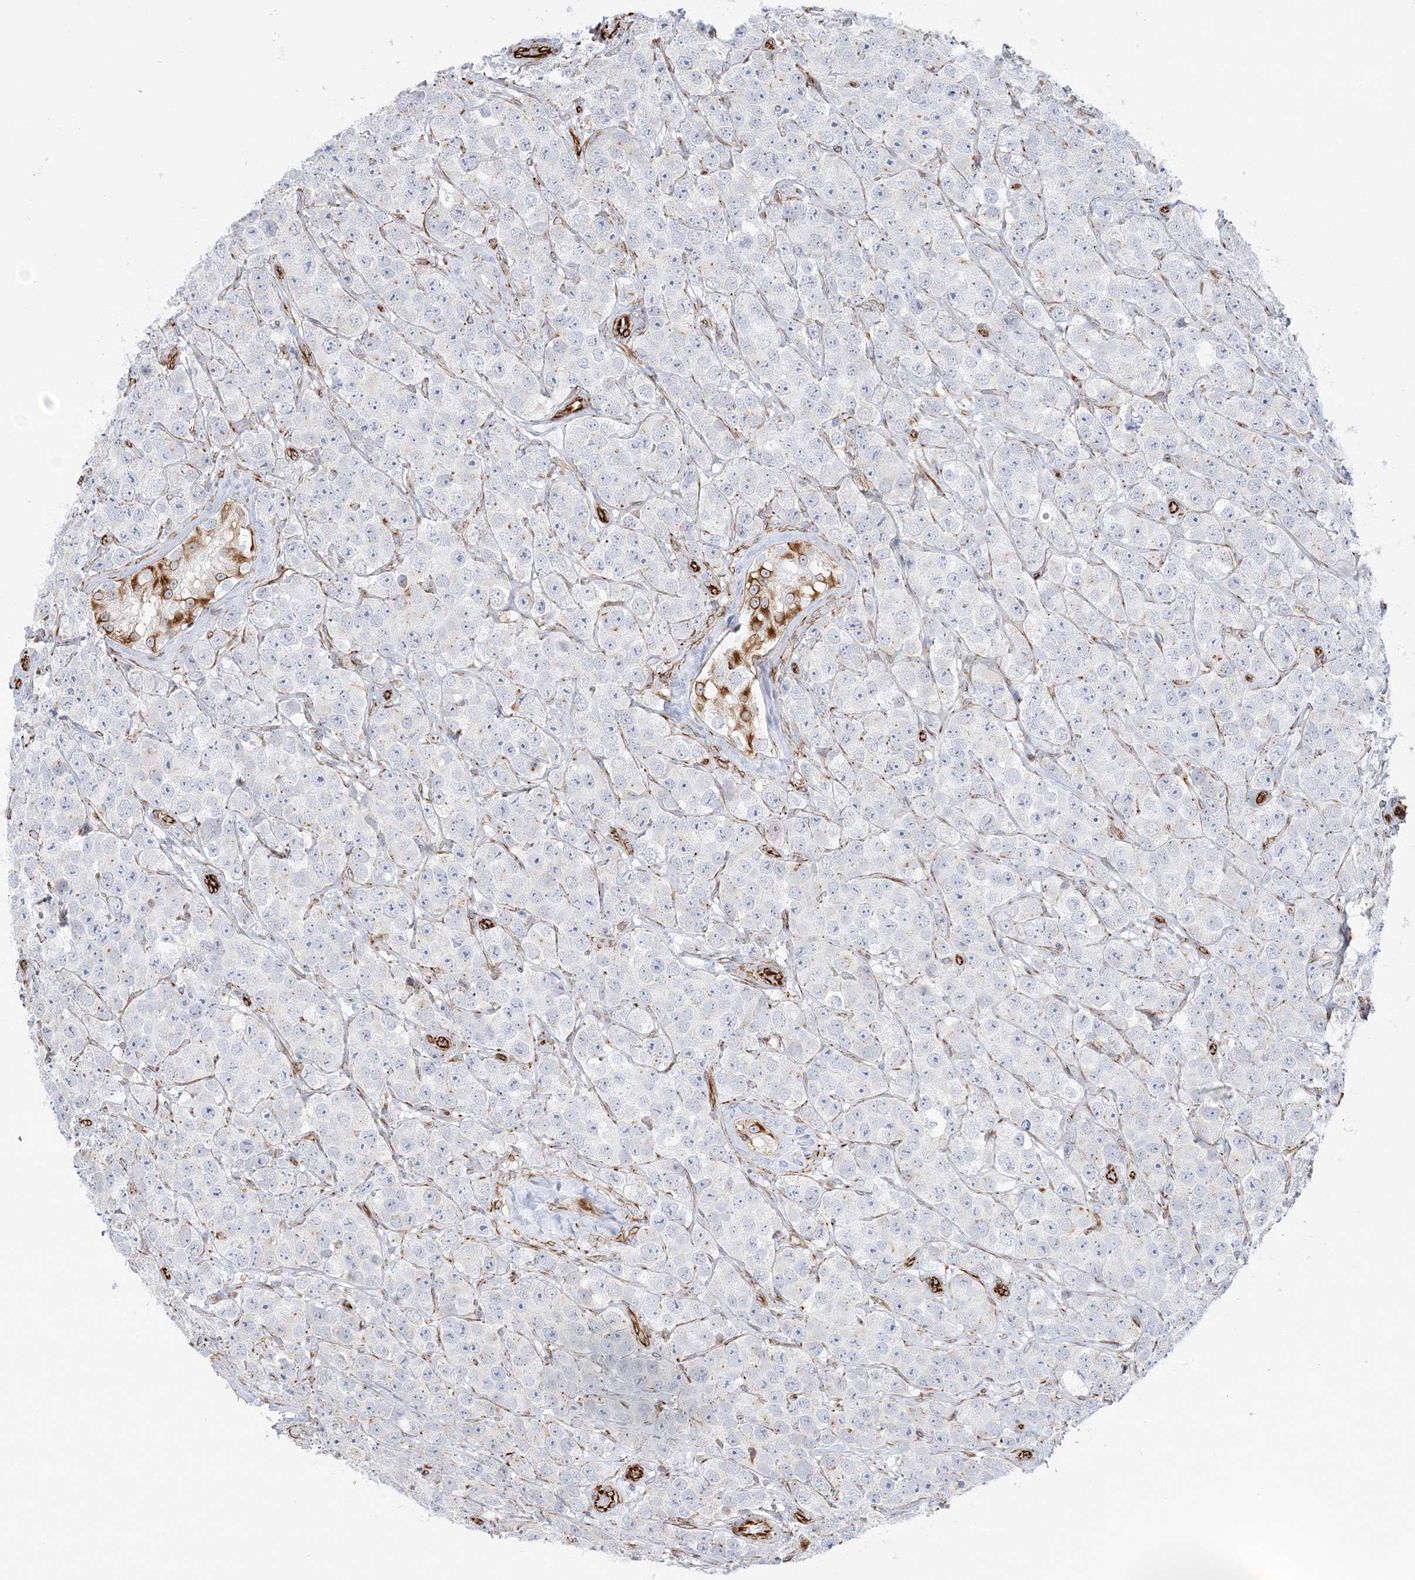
{"staining": {"intensity": "negative", "quantity": "none", "location": "none"}, "tissue": "testis cancer", "cell_type": "Tumor cells", "image_type": "cancer", "snomed": [{"axis": "morphology", "description": "Seminoma, NOS"}, {"axis": "topography", "description": "Testis"}], "caption": "Immunohistochemistry micrograph of neoplastic tissue: testis seminoma stained with DAB reveals no significant protein expression in tumor cells.", "gene": "SCLT1", "patient": {"sex": "male", "age": 28}}